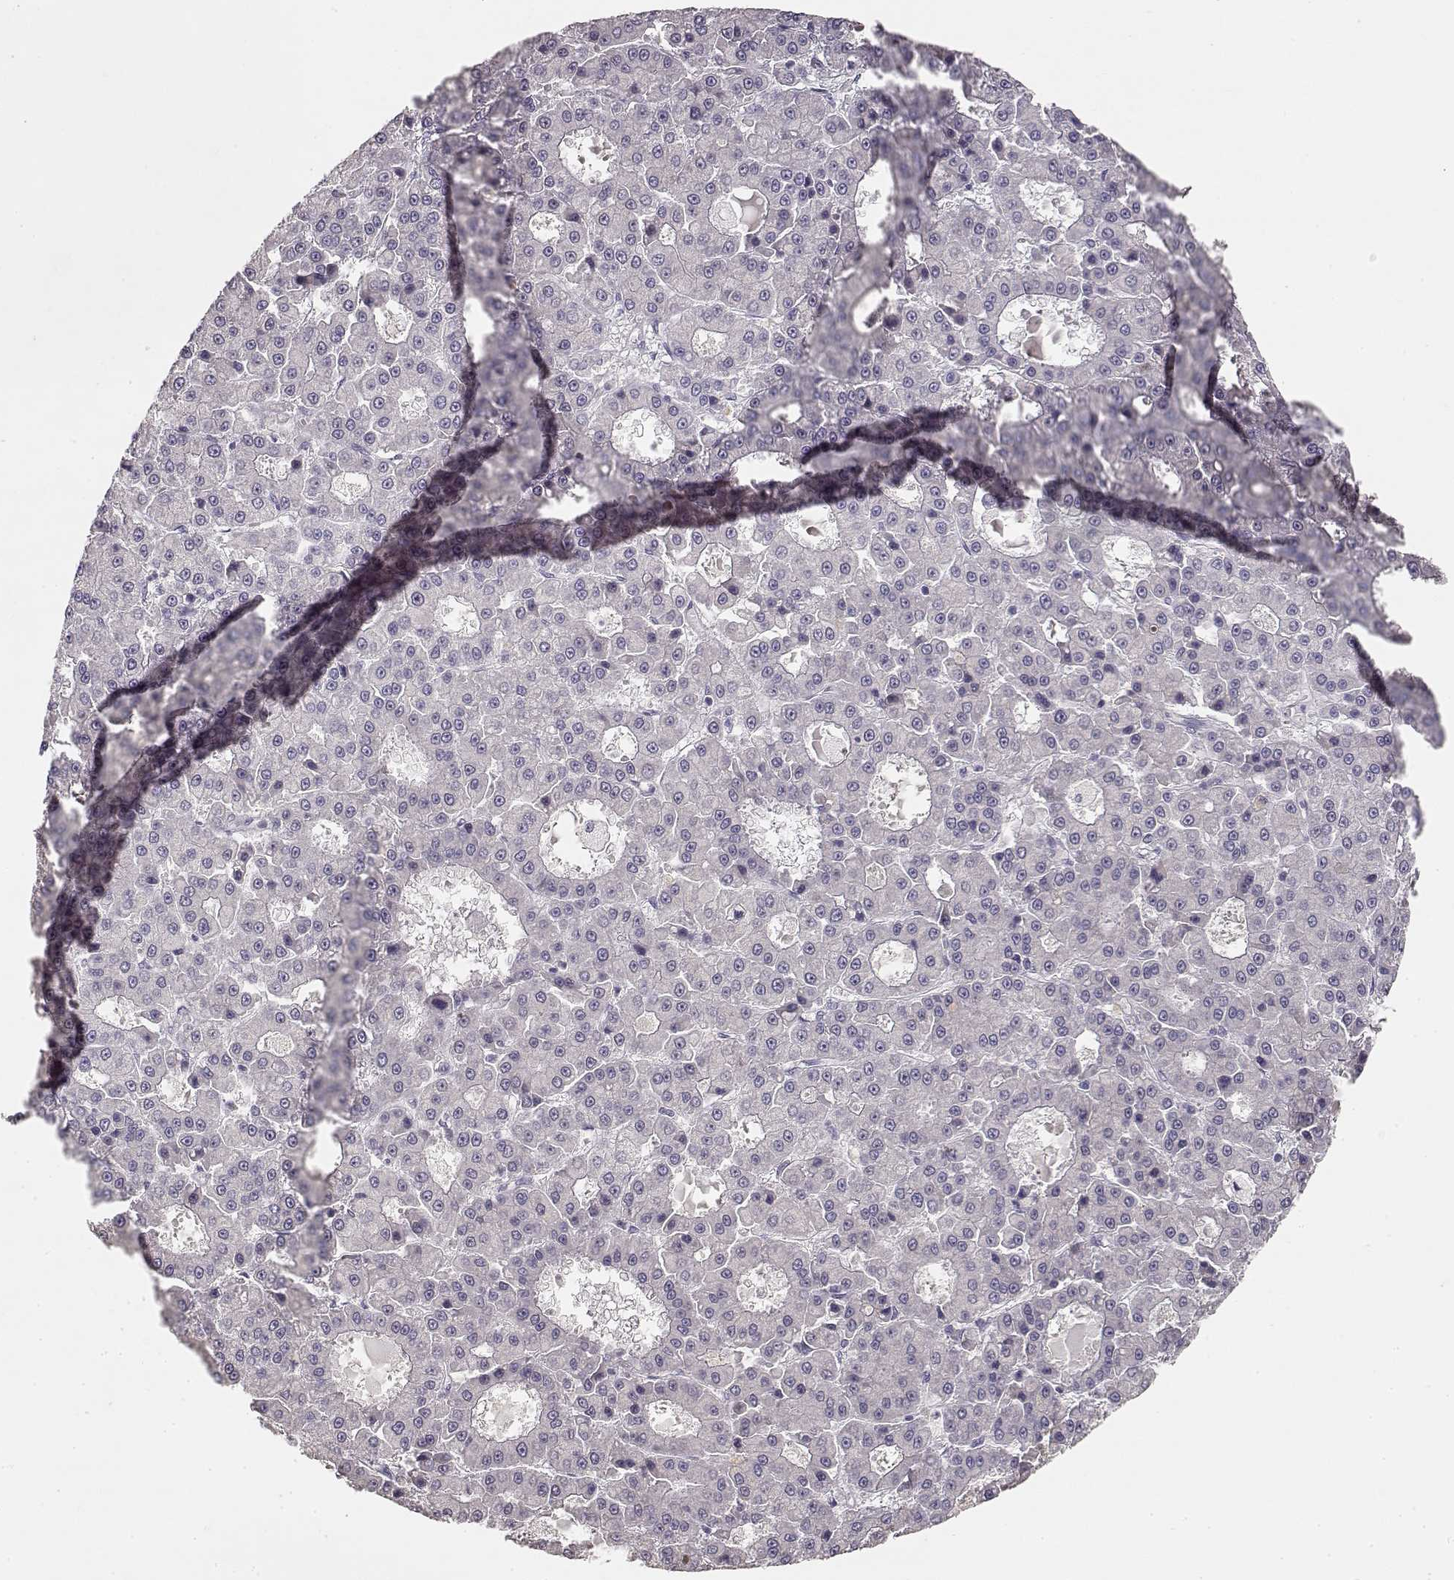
{"staining": {"intensity": "negative", "quantity": "none", "location": "none"}, "tissue": "liver cancer", "cell_type": "Tumor cells", "image_type": "cancer", "snomed": [{"axis": "morphology", "description": "Carcinoma, Hepatocellular, NOS"}, {"axis": "topography", "description": "Liver"}], "caption": "Hepatocellular carcinoma (liver) was stained to show a protein in brown. There is no significant positivity in tumor cells.", "gene": "TPH2", "patient": {"sex": "male", "age": 70}}